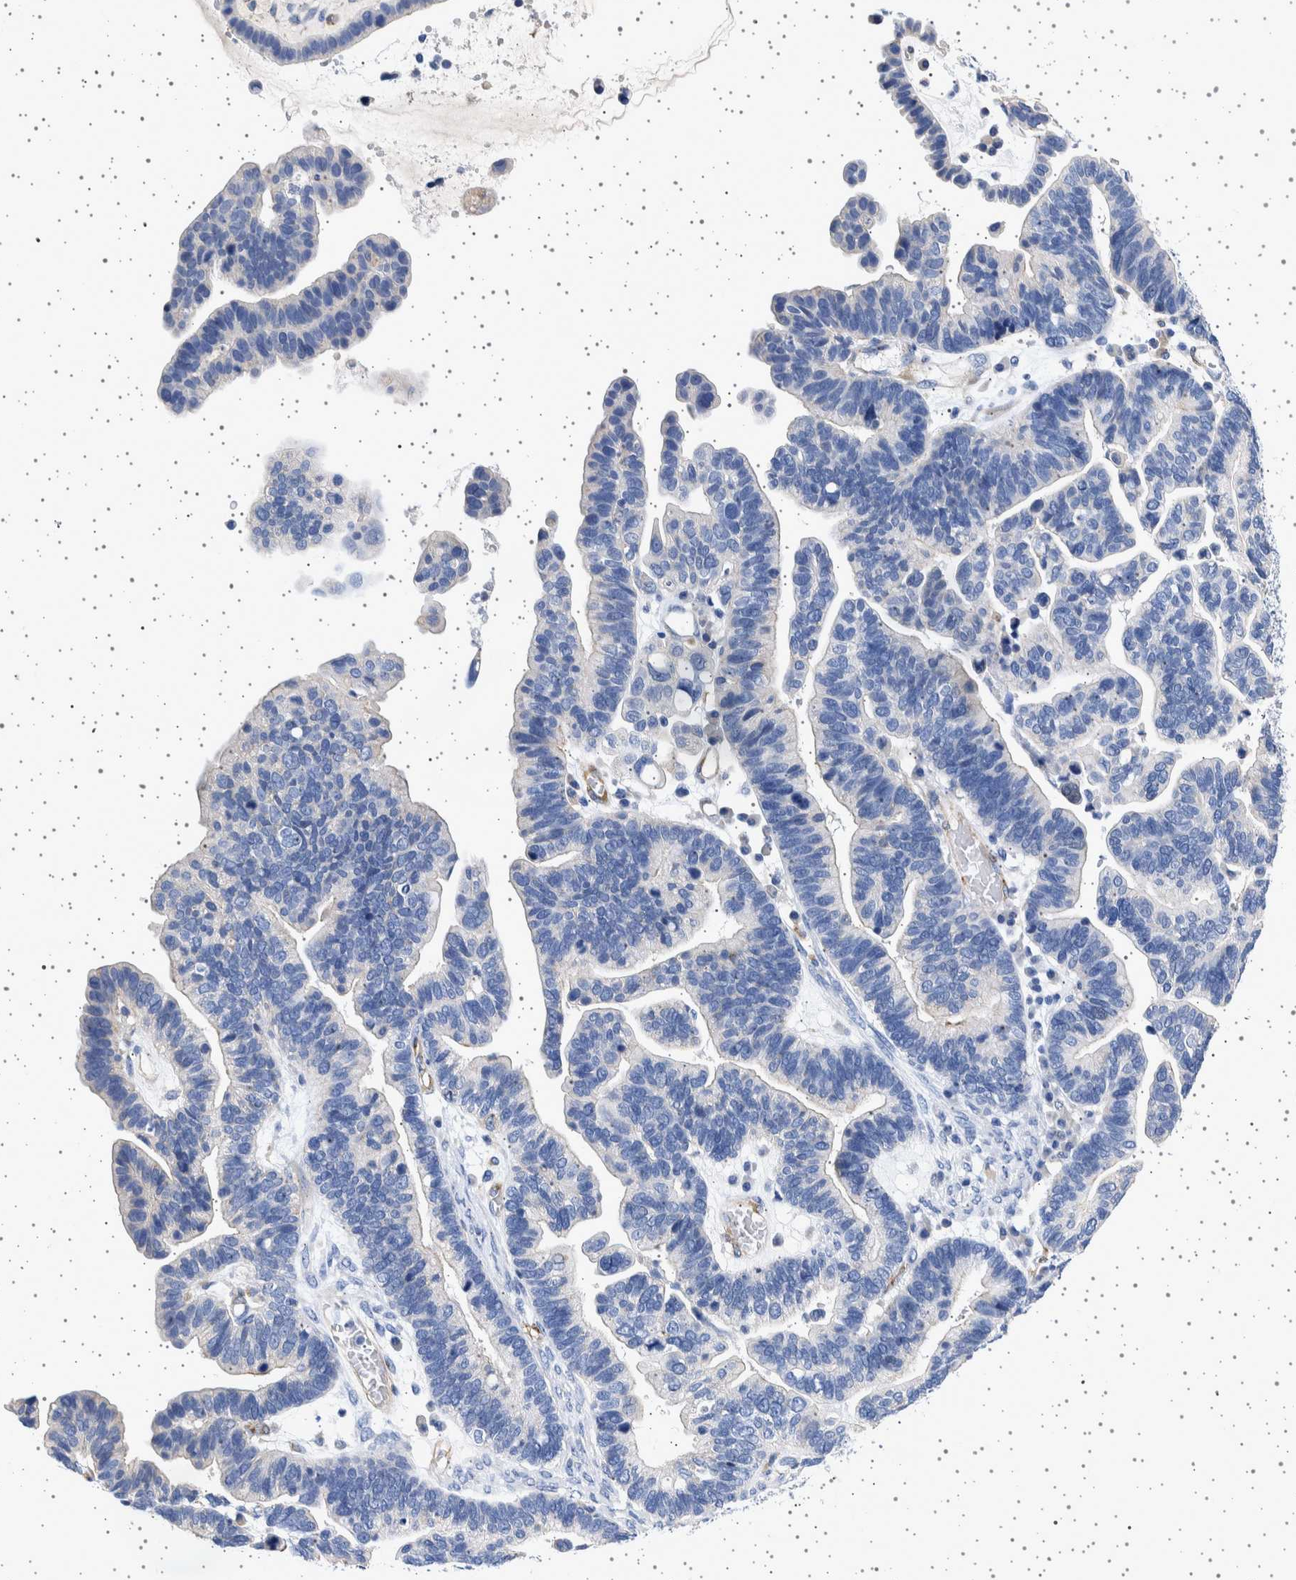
{"staining": {"intensity": "negative", "quantity": "none", "location": "none"}, "tissue": "ovarian cancer", "cell_type": "Tumor cells", "image_type": "cancer", "snomed": [{"axis": "morphology", "description": "Cystadenocarcinoma, serous, NOS"}, {"axis": "topography", "description": "Ovary"}], "caption": "High magnification brightfield microscopy of ovarian cancer (serous cystadenocarcinoma) stained with DAB (3,3'-diaminobenzidine) (brown) and counterstained with hematoxylin (blue): tumor cells show no significant positivity. (DAB immunohistochemistry (IHC) visualized using brightfield microscopy, high magnification).", "gene": "SEPTIN4", "patient": {"sex": "female", "age": 56}}